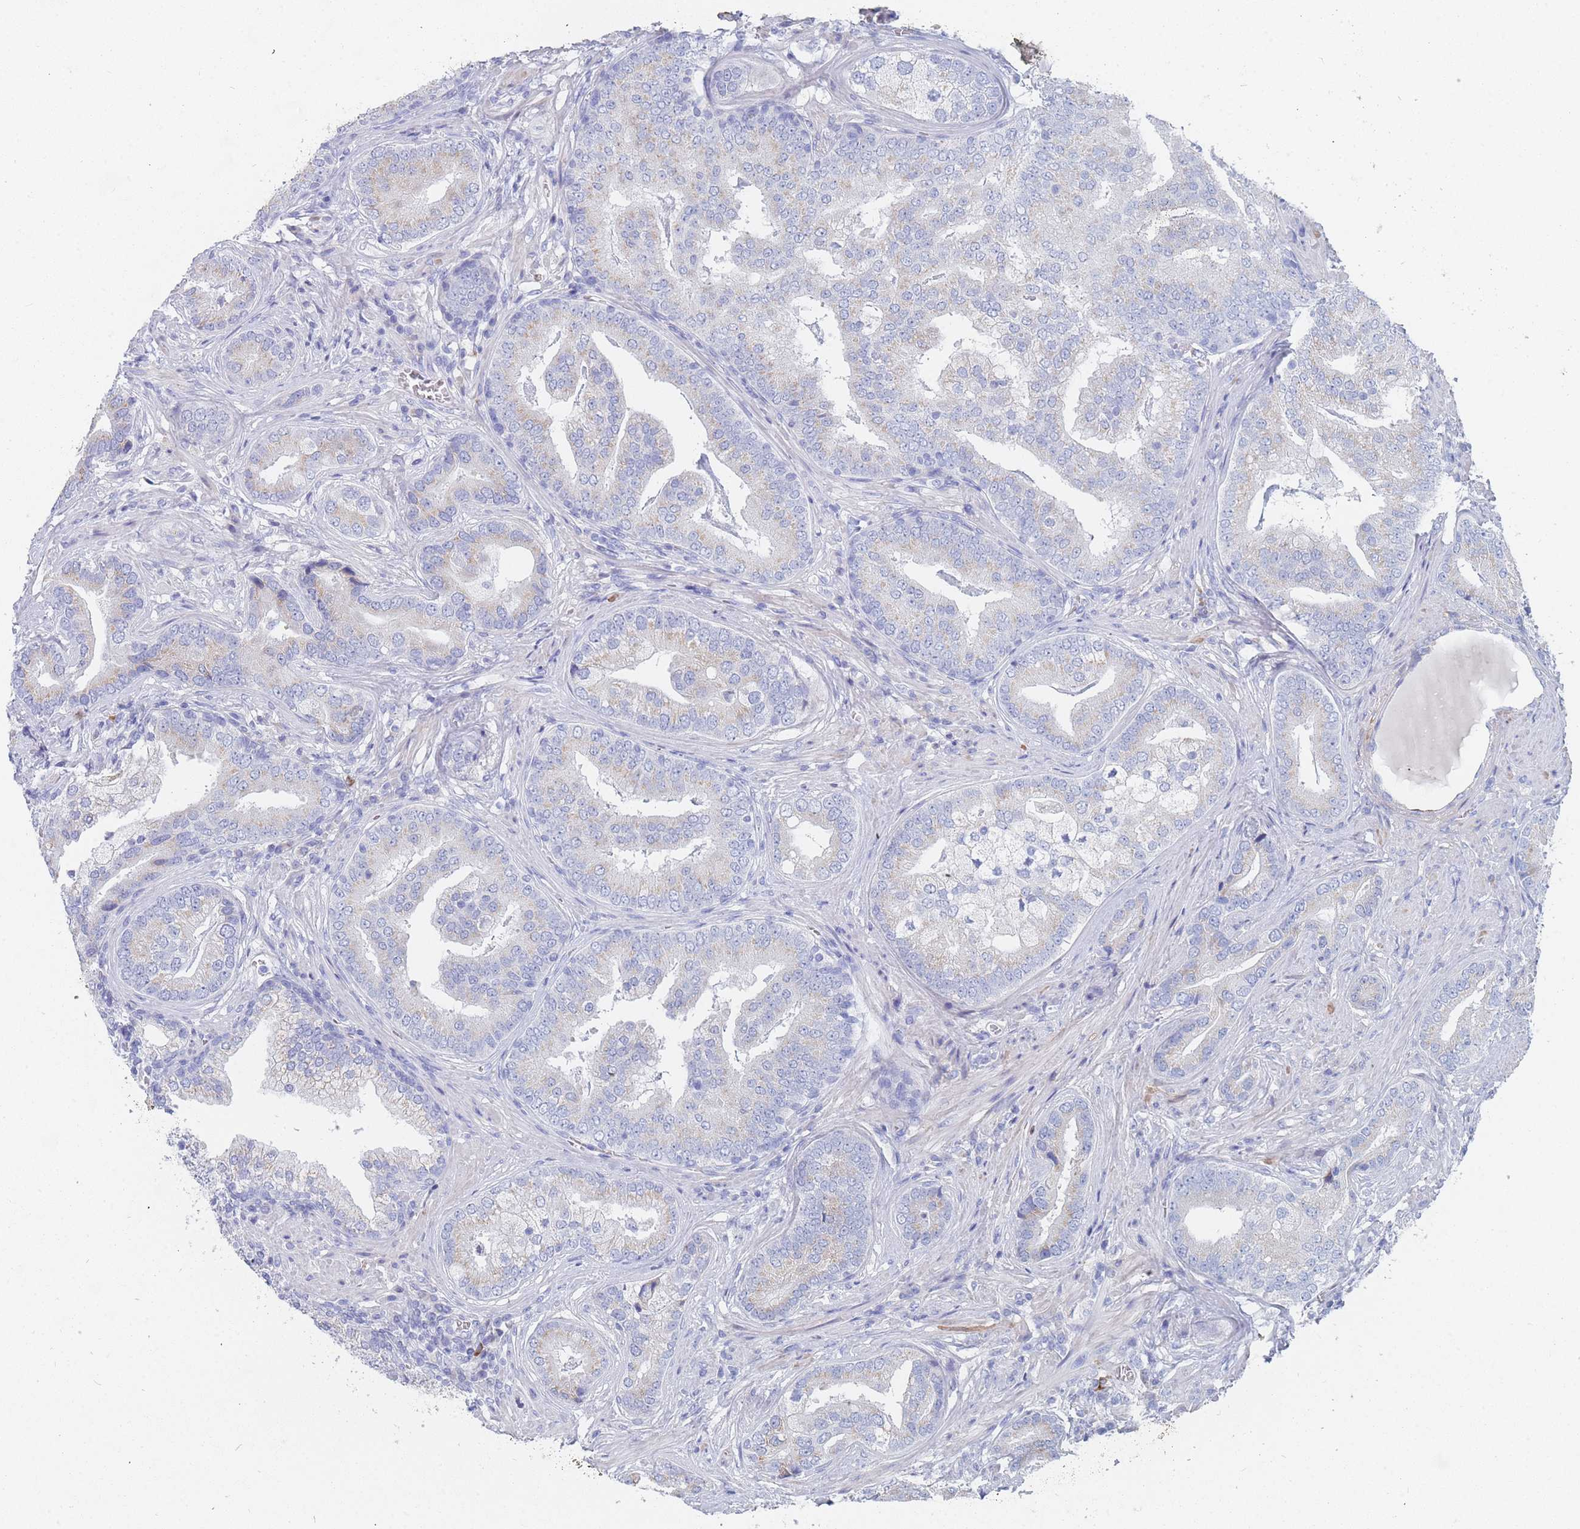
{"staining": {"intensity": "weak", "quantity": "<25%", "location": "cytoplasmic/membranous"}, "tissue": "prostate cancer", "cell_type": "Tumor cells", "image_type": "cancer", "snomed": [{"axis": "morphology", "description": "Adenocarcinoma, High grade"}, {"axis": "topography", "description": "Prostate"}], "caption": "Prostate cancer (high-grade adenocarcinoma) stained for a protein using immunohistochemistry shows no positivity tumor cells.", "gene": "SLC25A35", "patient": {"sex": "male", "age": 55}}